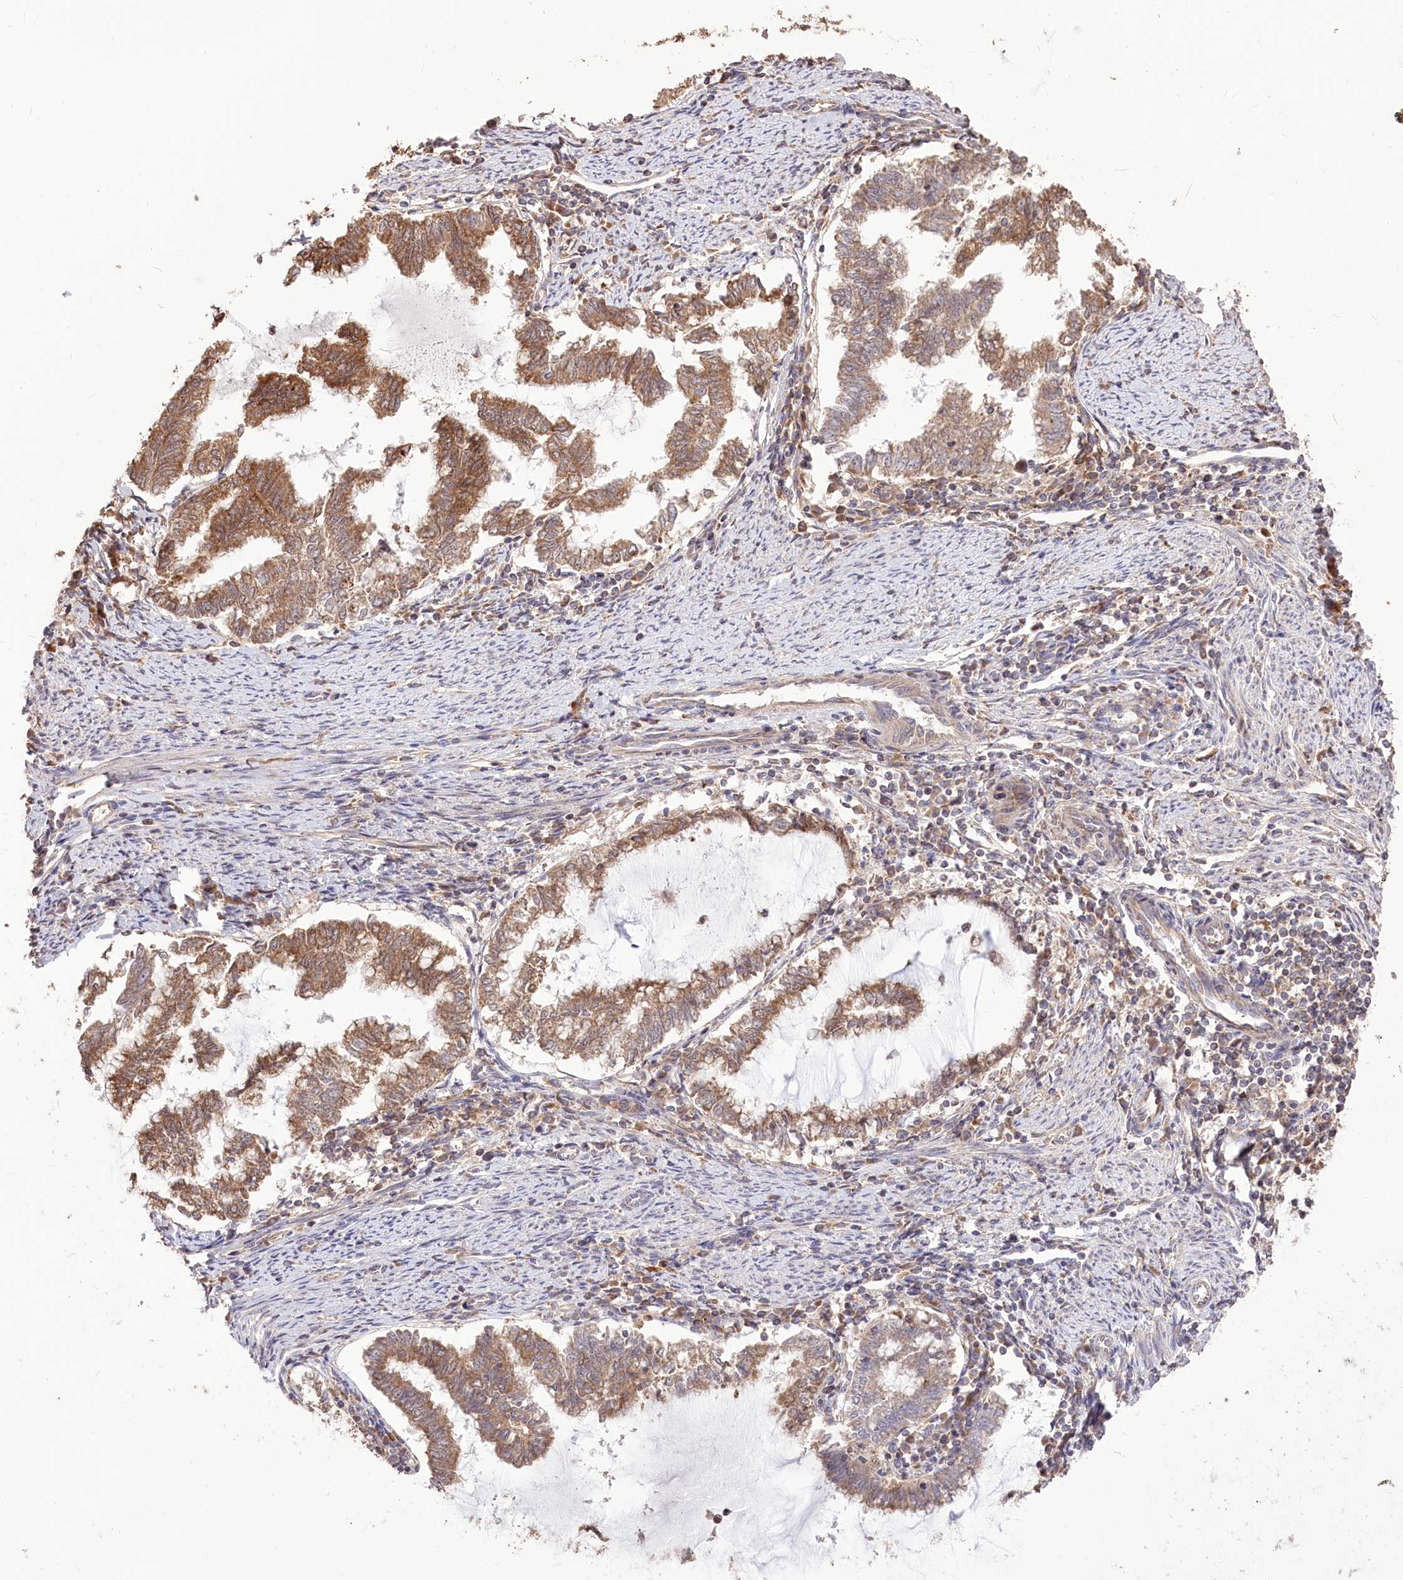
{"staining": {"intensity": "moderate", "quantity": ">75%", "location": "cytoplasmic/membranous"}, "tissue": "endometrial cancer", "cell_type": "Tumor cells", "image_type": "cancer", "snomed": [{"axis": "morphology", "description": "Adenocarcinoma, NOS"}, {"axis": "topography", "description": "Endometrium"}], "caption": "Moderate cytoplasmic/membranous staining for a protein is identified in about >75% of tumor cells of endometrial cancer (adenocarcinoma) using immunohistochemistry (IHC).", "gene": "XYLB", "patient": {"sex": "female", "age": 79}}